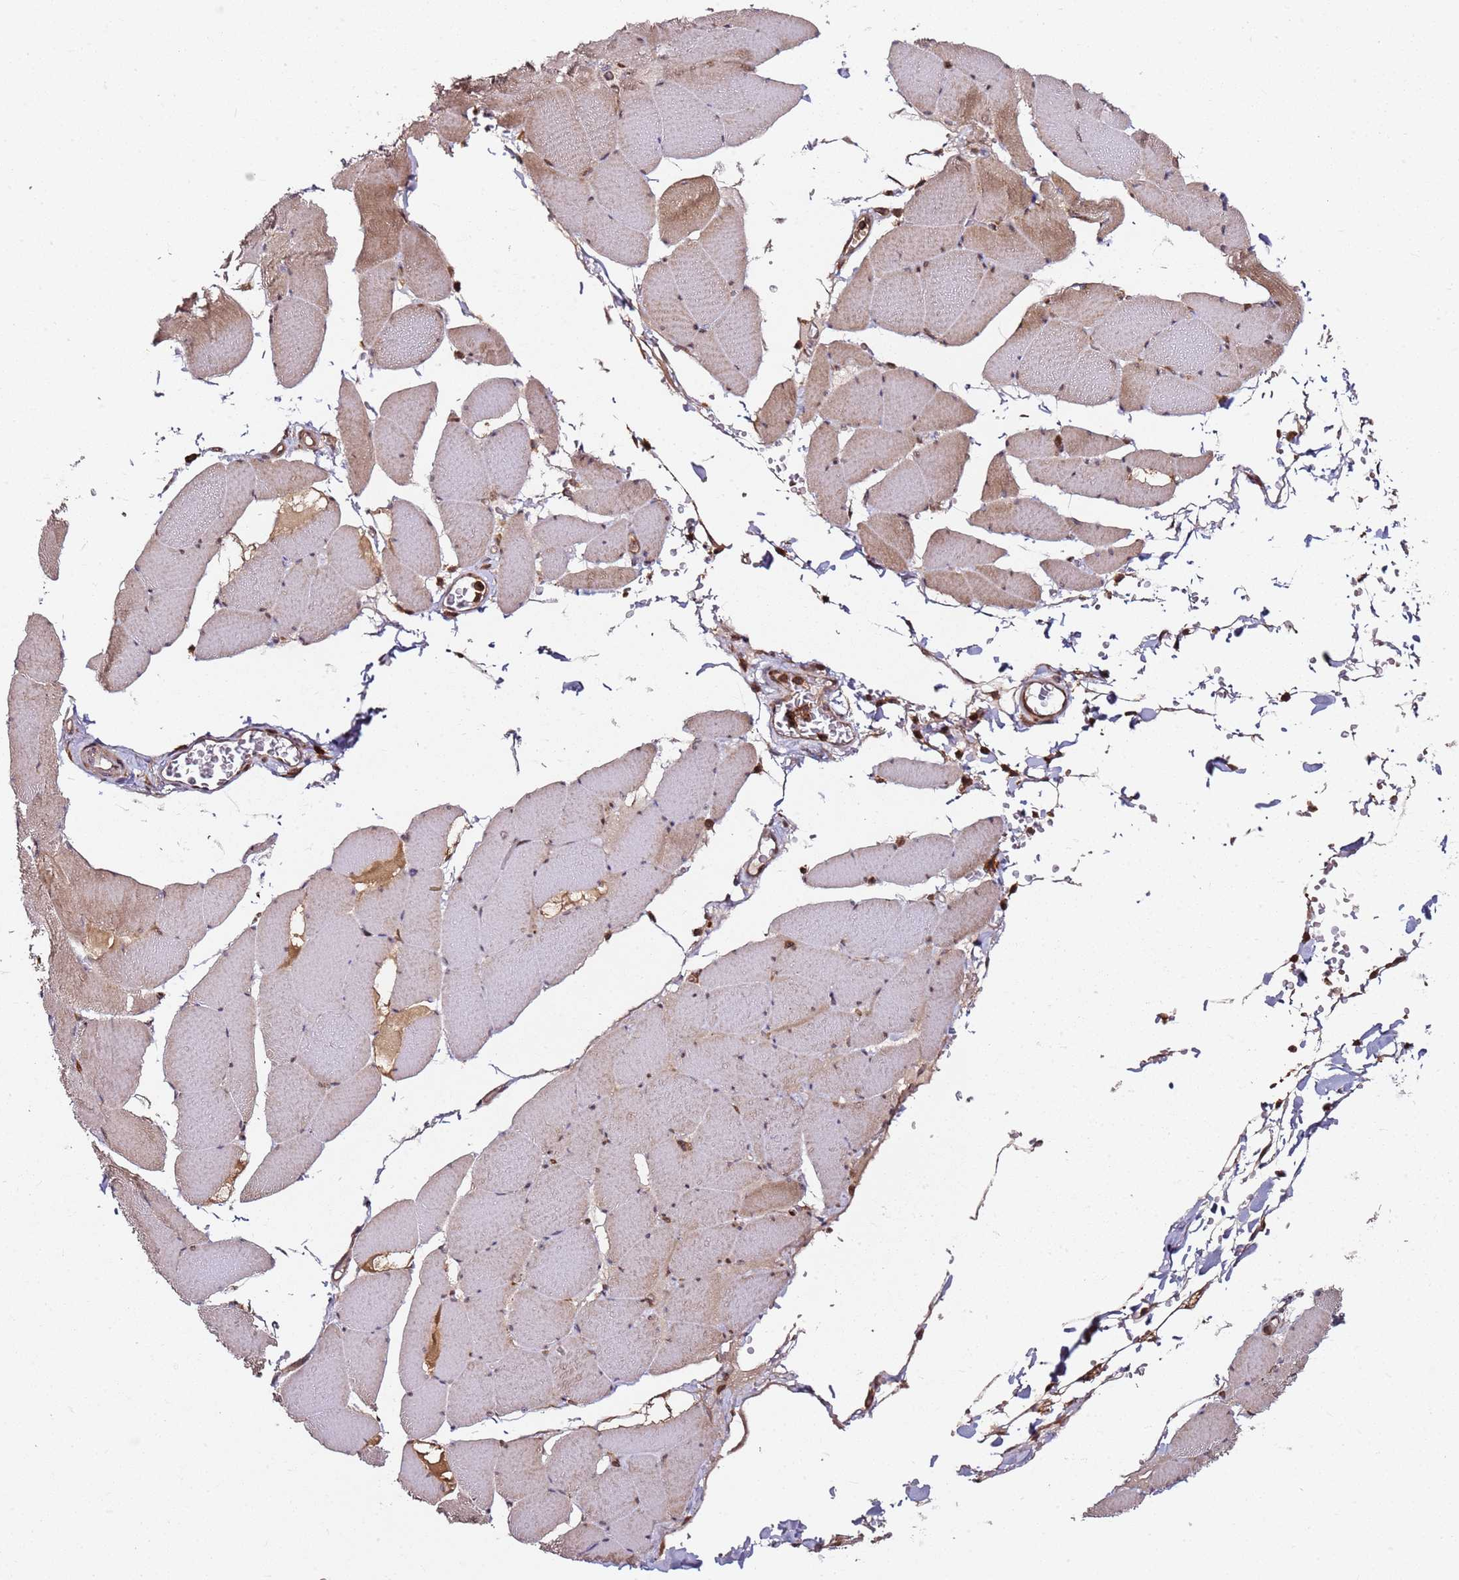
{"staining": {"intensity": "weak", "quantity": "25%-75%", "location": "cytoplasmic/membranous"}, "tissue": "skeletal muscle", "cell_type": "Myocytes", "image_type": "normal", "snomed": [{"axis": "morphology", "description": "Normal tissue, NOS"}, {"axis": "topography", "description": "Skeletal muscle"}, {"axis": "topography", "description": "Head-Neck"}], "caption": "This image shows immunohistochemistry (IHC) staining of normal human skeletal muscle, with low weak cytoplasmic/membranous staining in approximately 25%-75% of myocytes.", "gene": "PRMT7", "patient": {"sex": "male", "age": 66}}